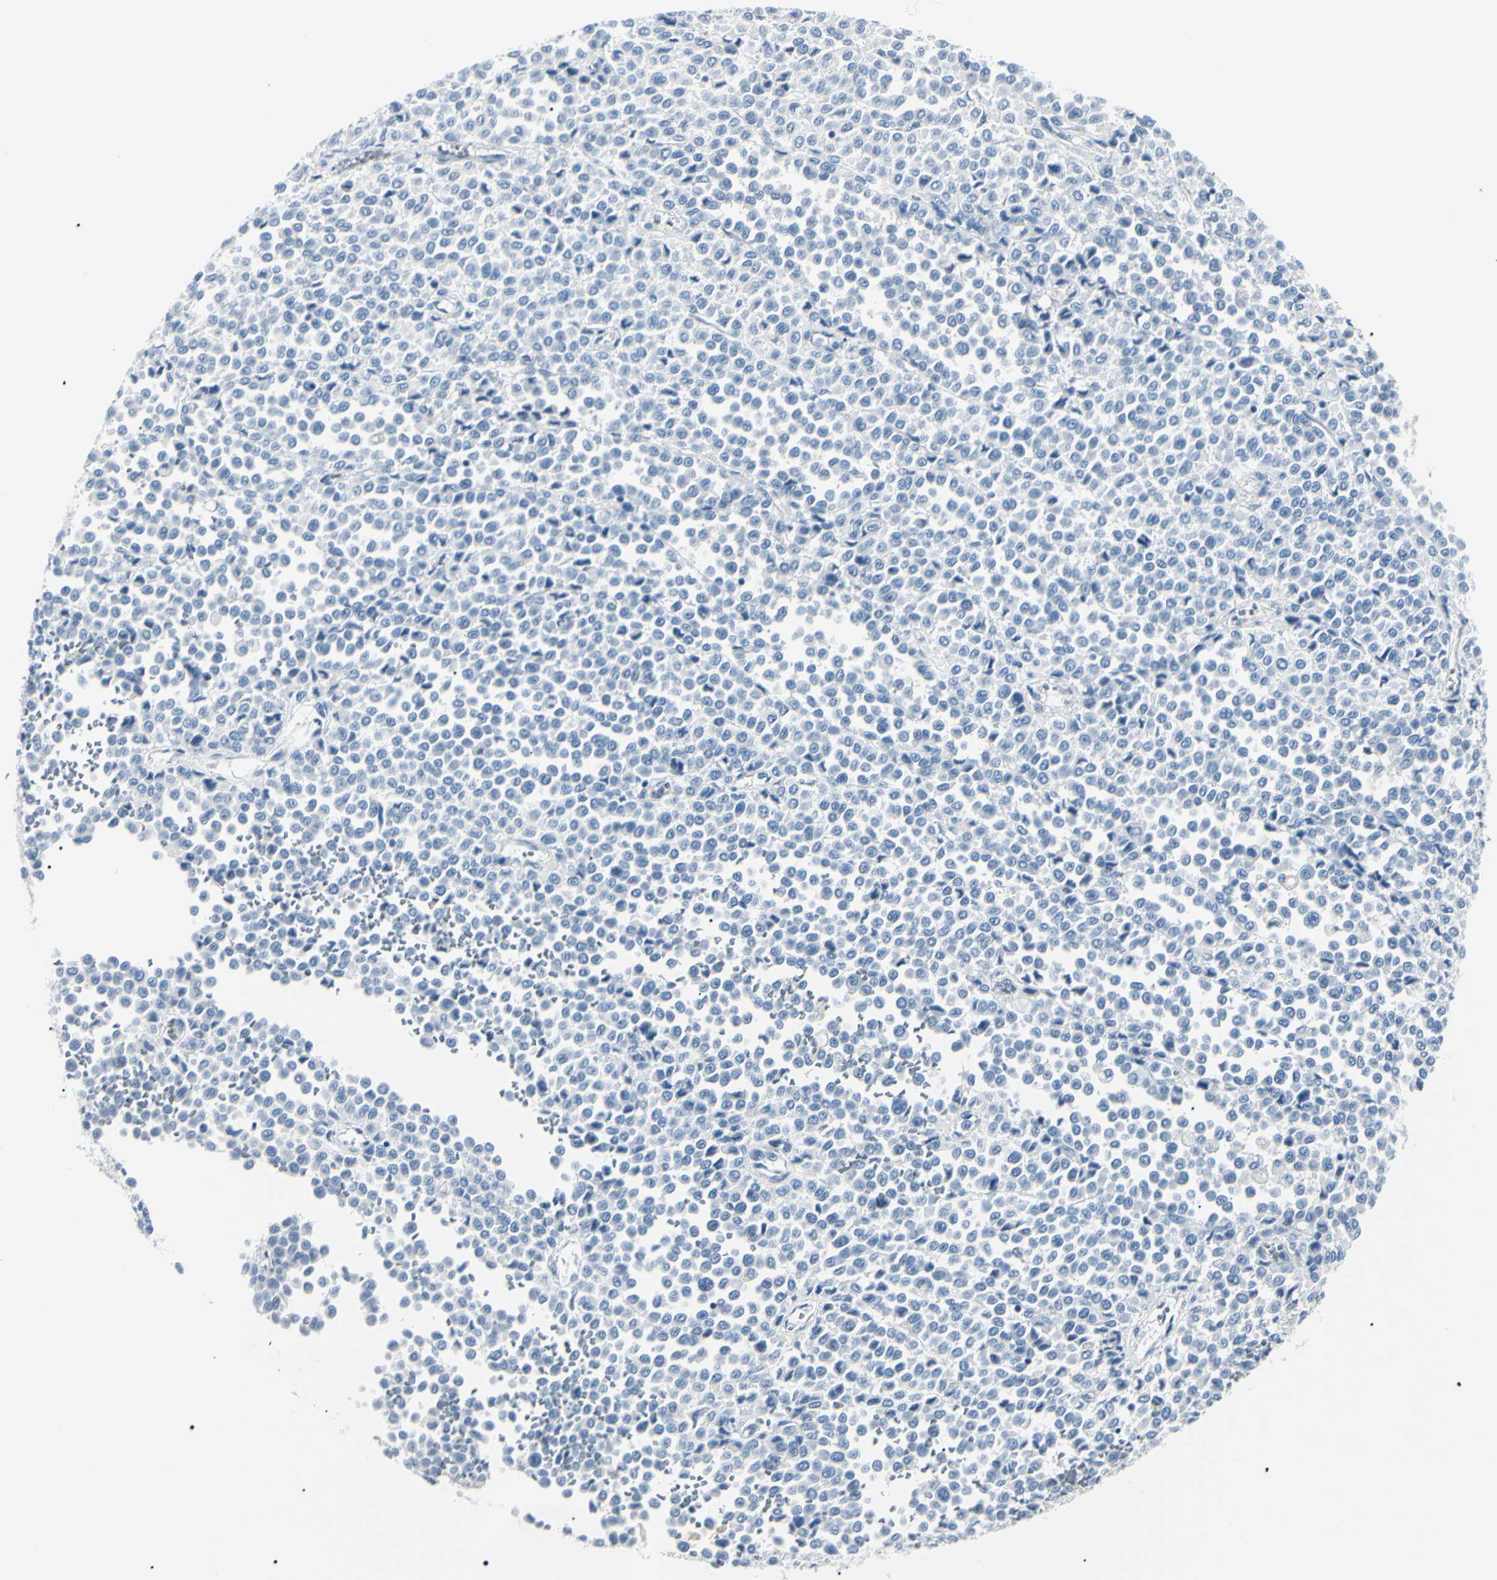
{"staining": {"intensity": "negative", "quantity": "none", "location": "none"}, "tissue": "melanoma", "cell_type": "Tumor cells", "image_type": "cancer", "snomed": [{"axis": "morphology", "description": "Malignant melanoma, Metastatic site"}, {"axis": "topography", "description": "Pancreas"}], "caption": "Malignant melanoma (metastatic site) was stained to show a protein in brown. There is no significant positivity in tumor cells. The staining is performed using DAB (3,3'-diaminobenzidine) brown chromogen with nuclei counter-stained in using hematoxylin.", "gene": "CA2", "patient": {"sex": "female", "age": 30}}